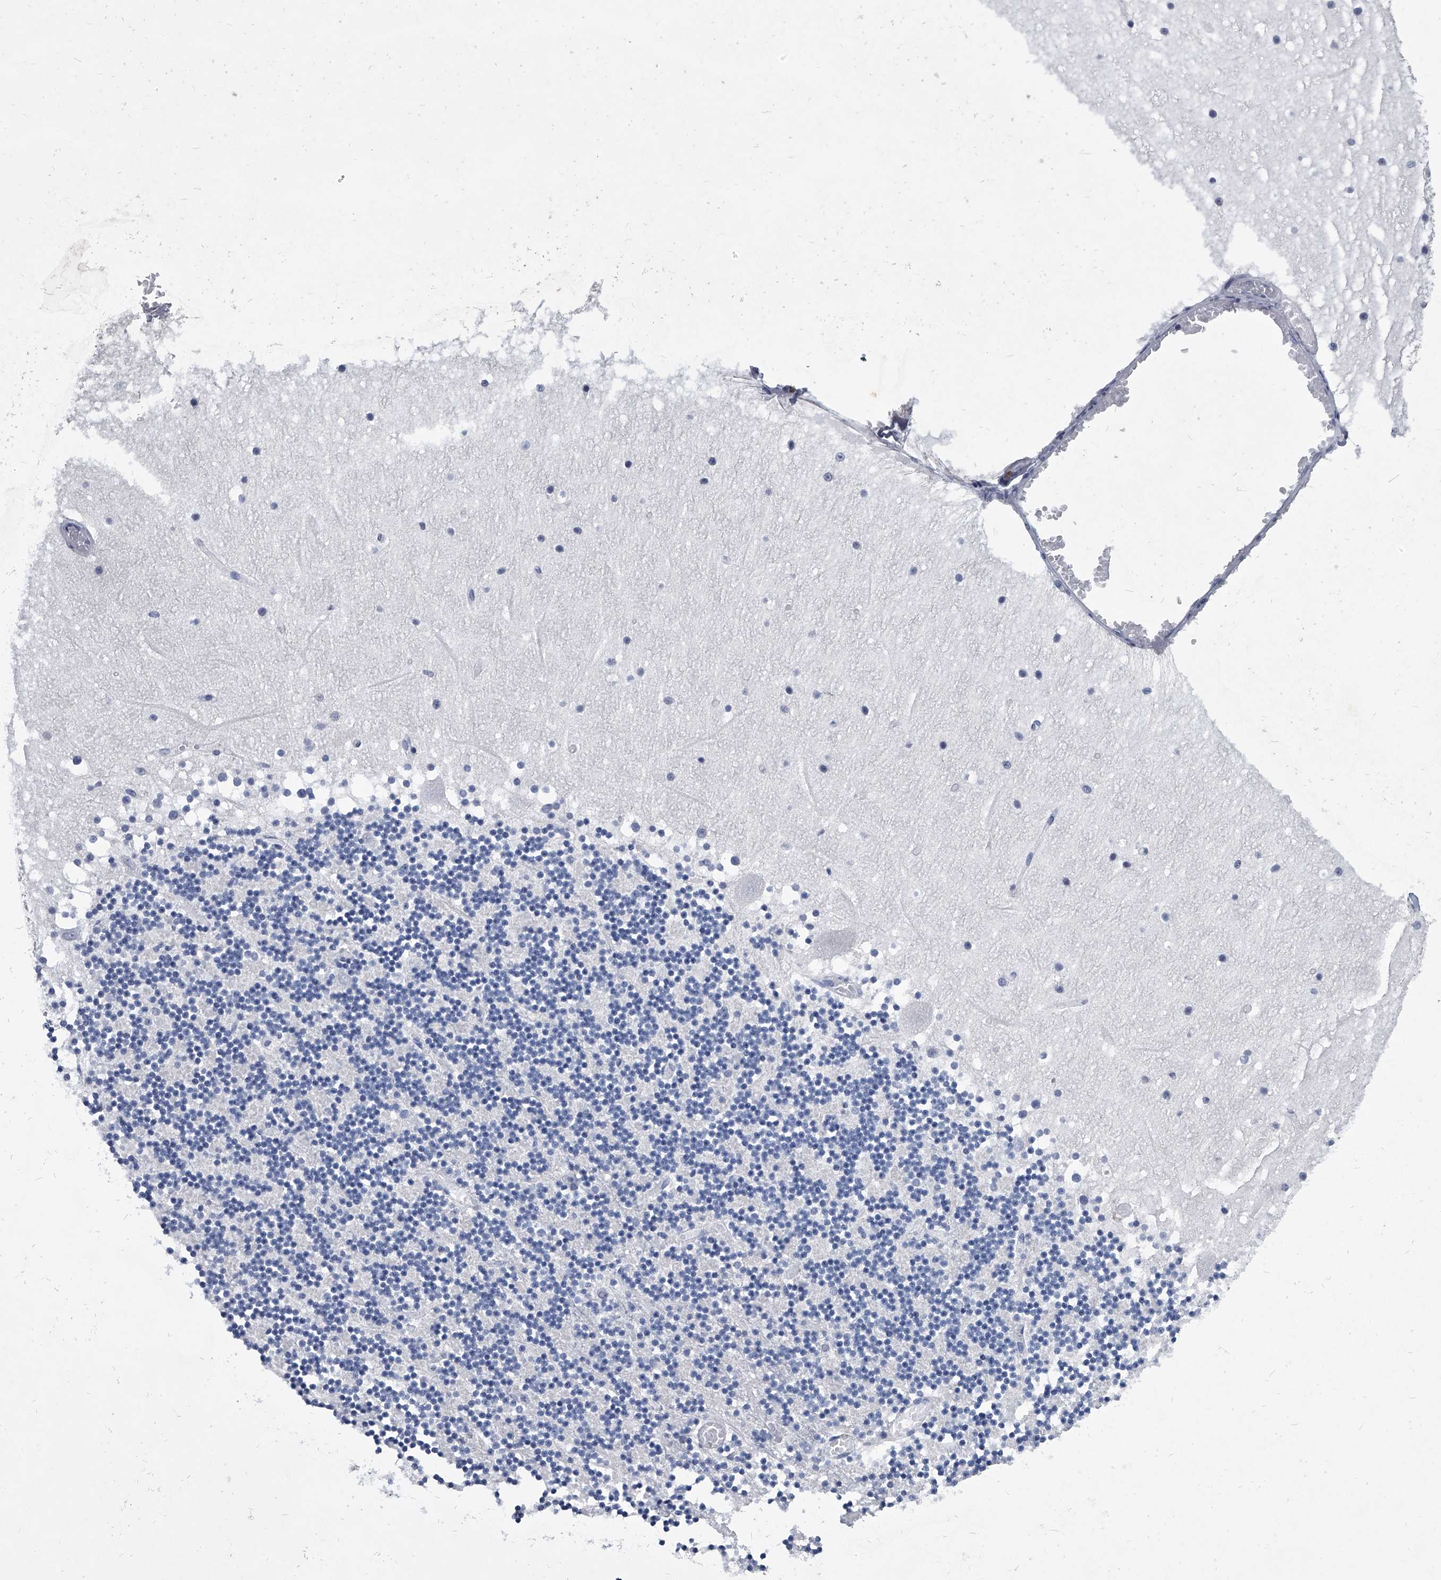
{"staining": {"intensity": "negative", "quantity": "none", "location": "none"}, "tissue": "cerebellum", "cell_type": "Cells in granular layer", "image_type": "normal", "snomed": [{"axis": "morphology", "description": "Normal tissue, NOS"}, {"axis": "topography", "description": "Cerebellum"}], "caption": "The image shows no significant positivity in cells in granular layer of cerebellum. (DAB immunohistochemistry, high magnification).", "gene": "BCAS1", "patient": {"sex": "female", "age": 28}}